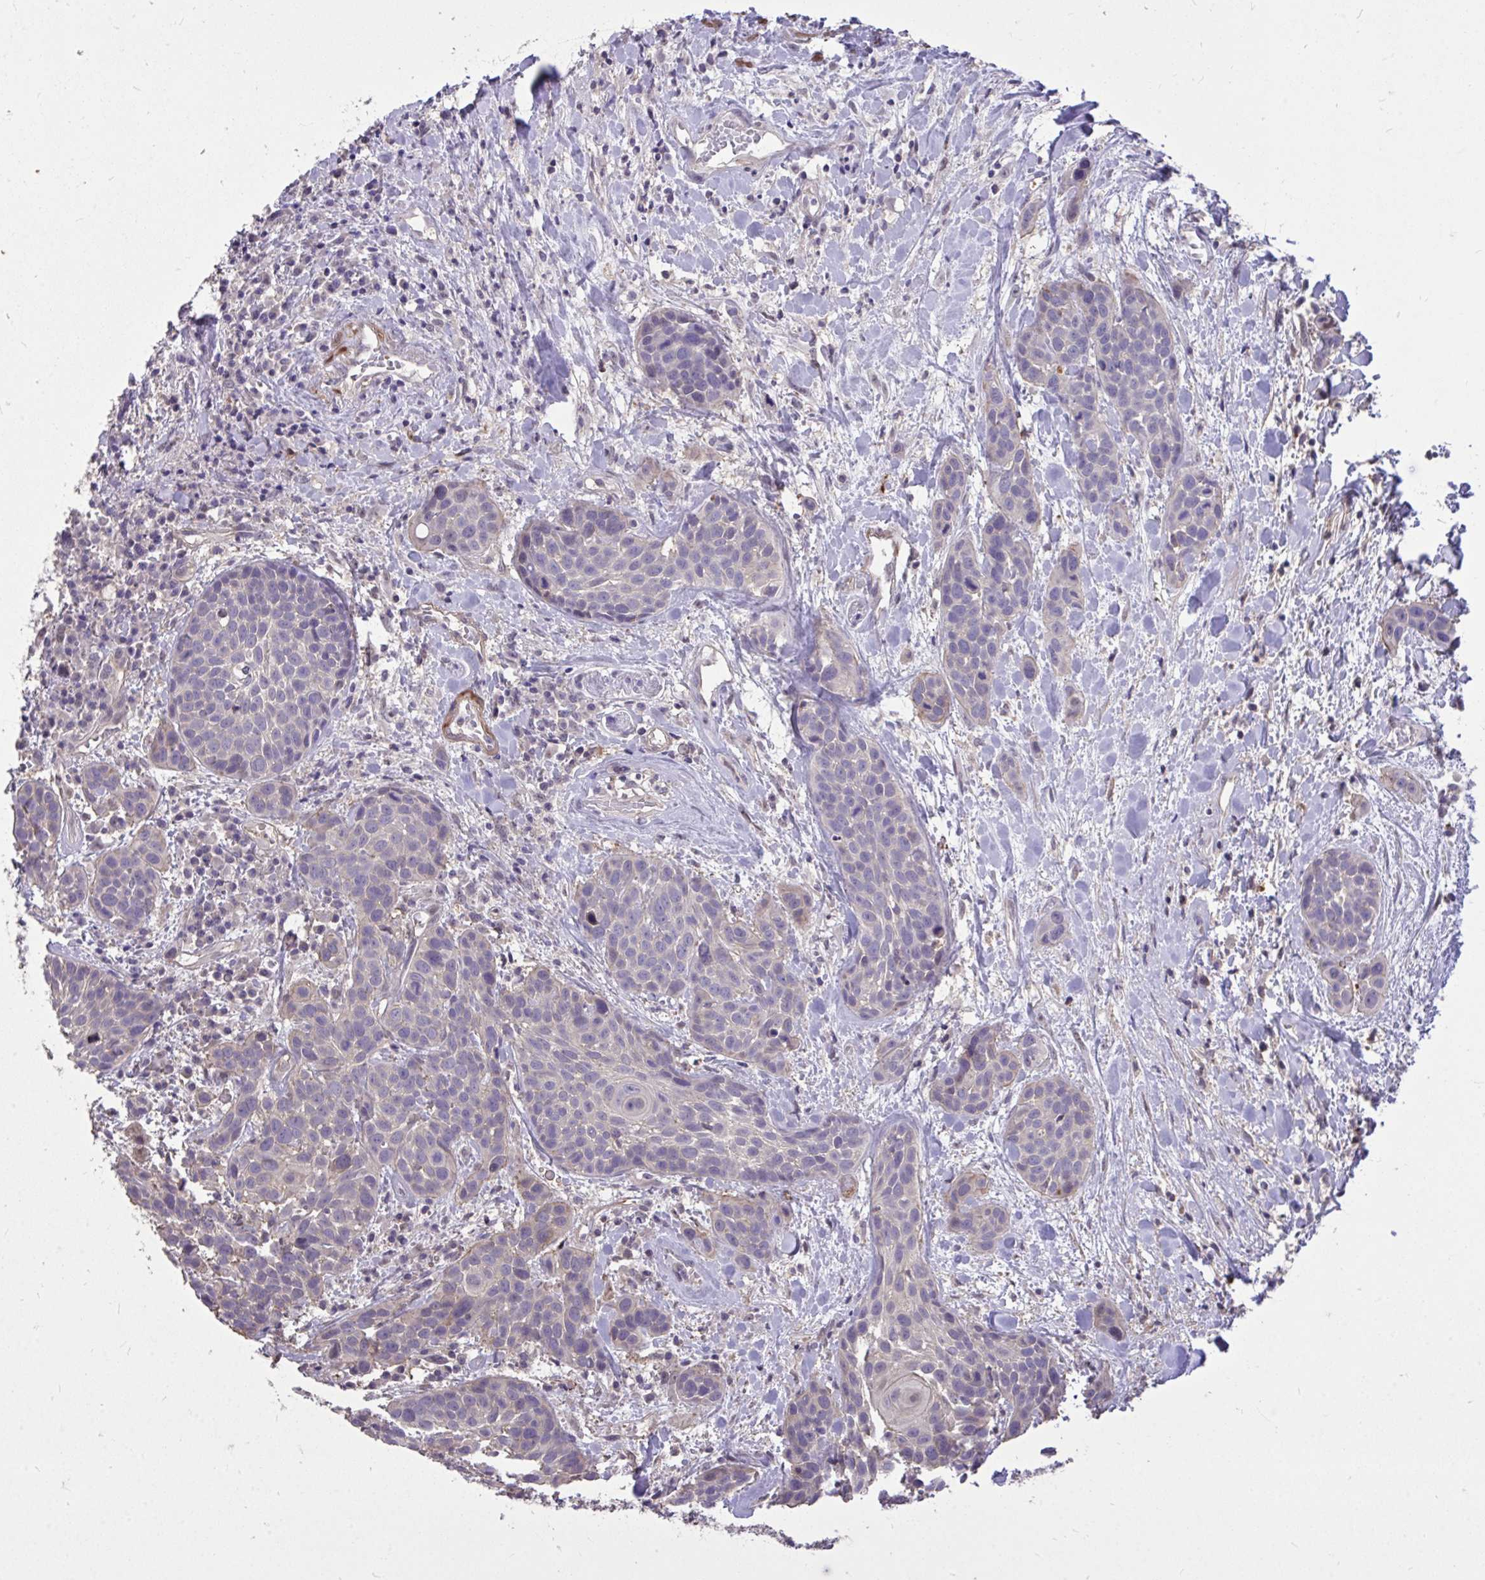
{"staining": {"intensity": "negative", "quantity": "none", "location": "none"}, "tissue": "head and neck cancer", "cell_type": "Tumor cells", "image_type": "cancer", "snomed": [{"axis": "morphology", "description": "Squamous cell carcinoma, NOS"}, {"axis": "topography", "description": "Head-Neck"}], "caption": "This is an IHC photomicrograph of human squamous cell carcinoma (head and neck). There is no staining in tumor cells.", "gene": "IGFL2", "patient": {"sex": "female", "age": 50}}